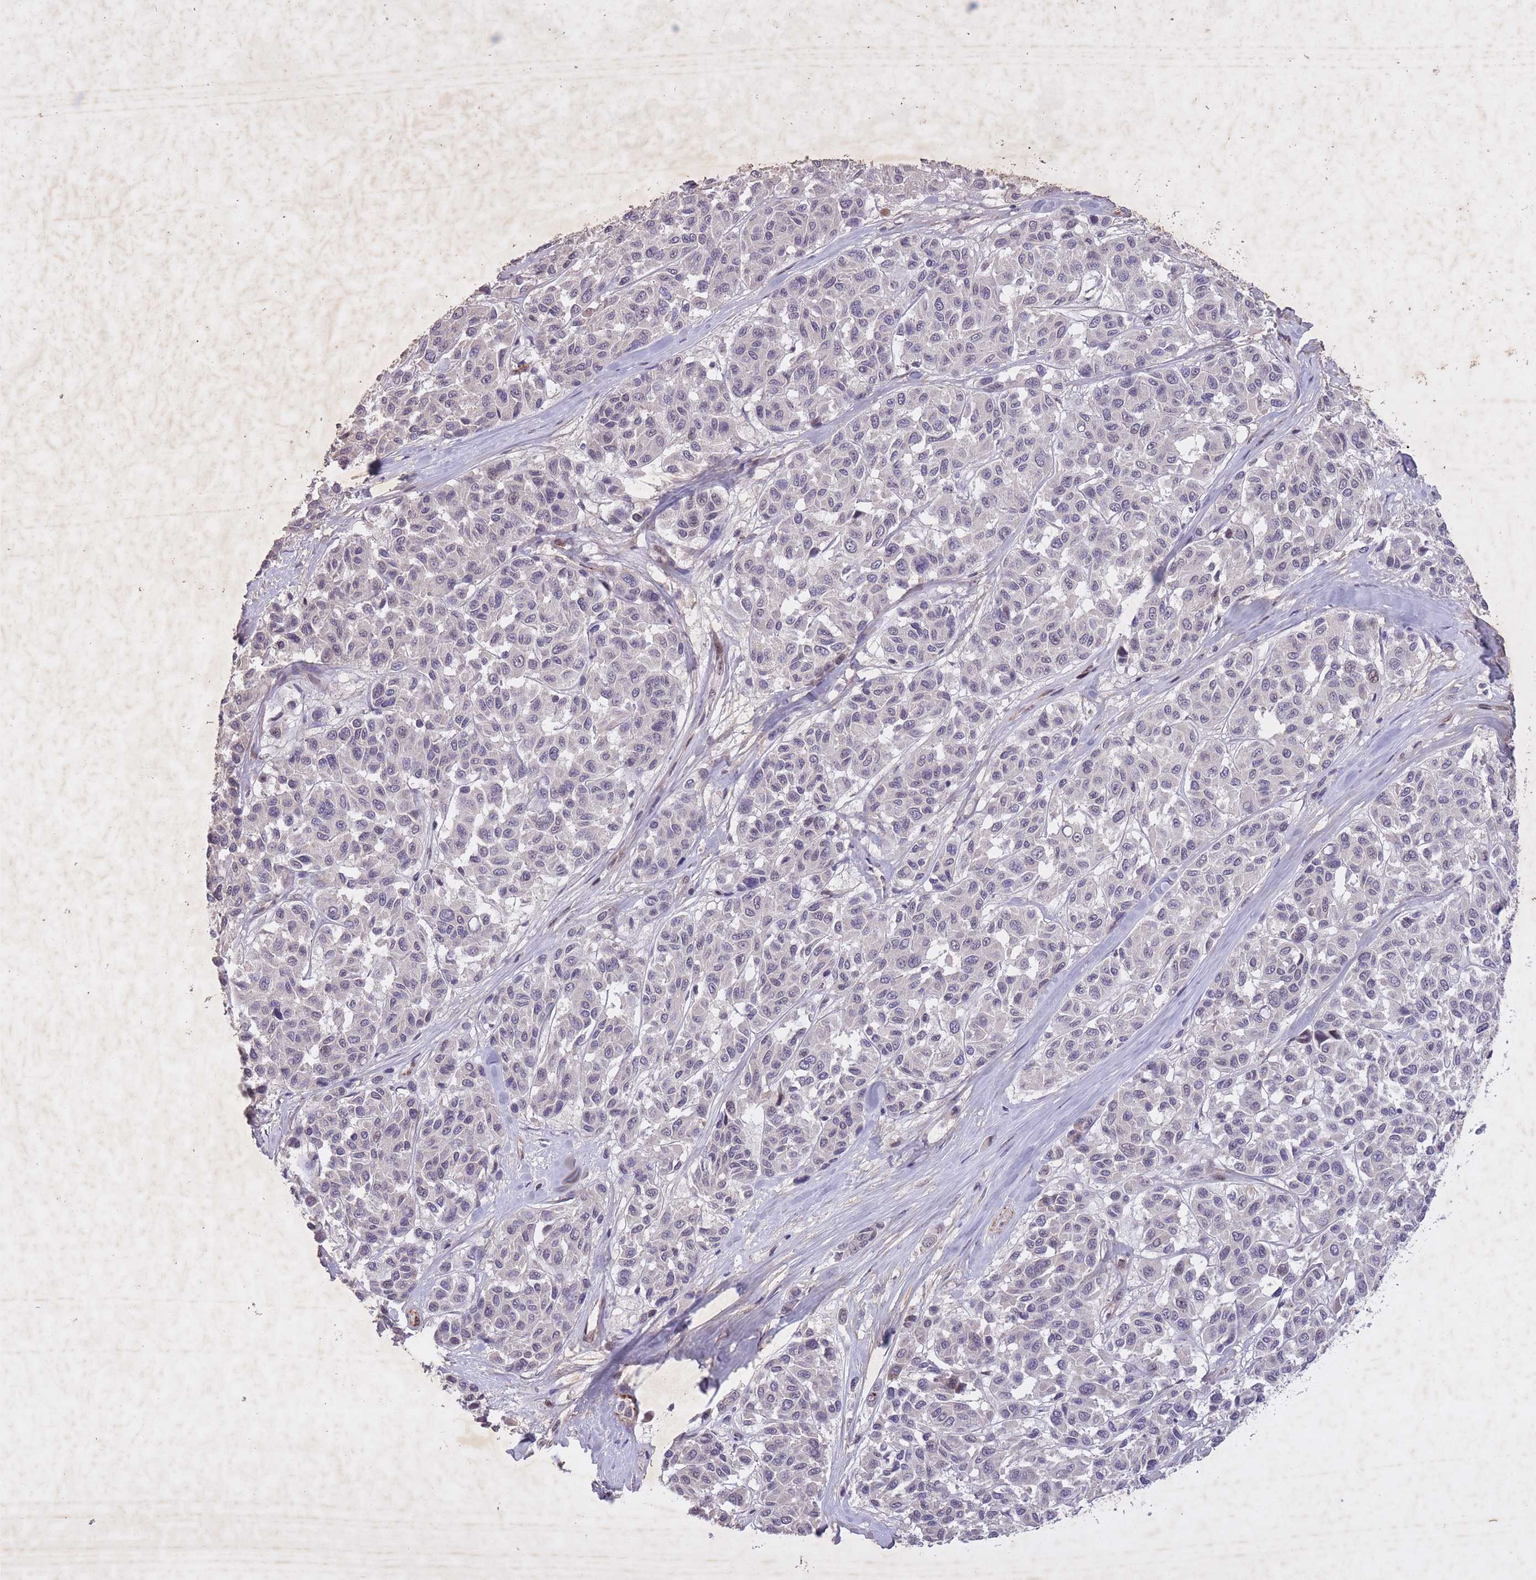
{"staining": {"intensity": "negative", "quantity": "none", "location": "none"}, "tissue": "melanoma", "cell_type": "Tumor cells", "image_type": "cancer", "snomed": [{"axis": "morphology", "description": "Malignant melanoma, NOS"}, {"axis": "topography", "description": "Skin"}], "caption": "This is an IHC image of malignant melanoma. There is no positivity in tumor cells.", "gene": "CBX6", "patient": {"sex": "female", "age": 66}}